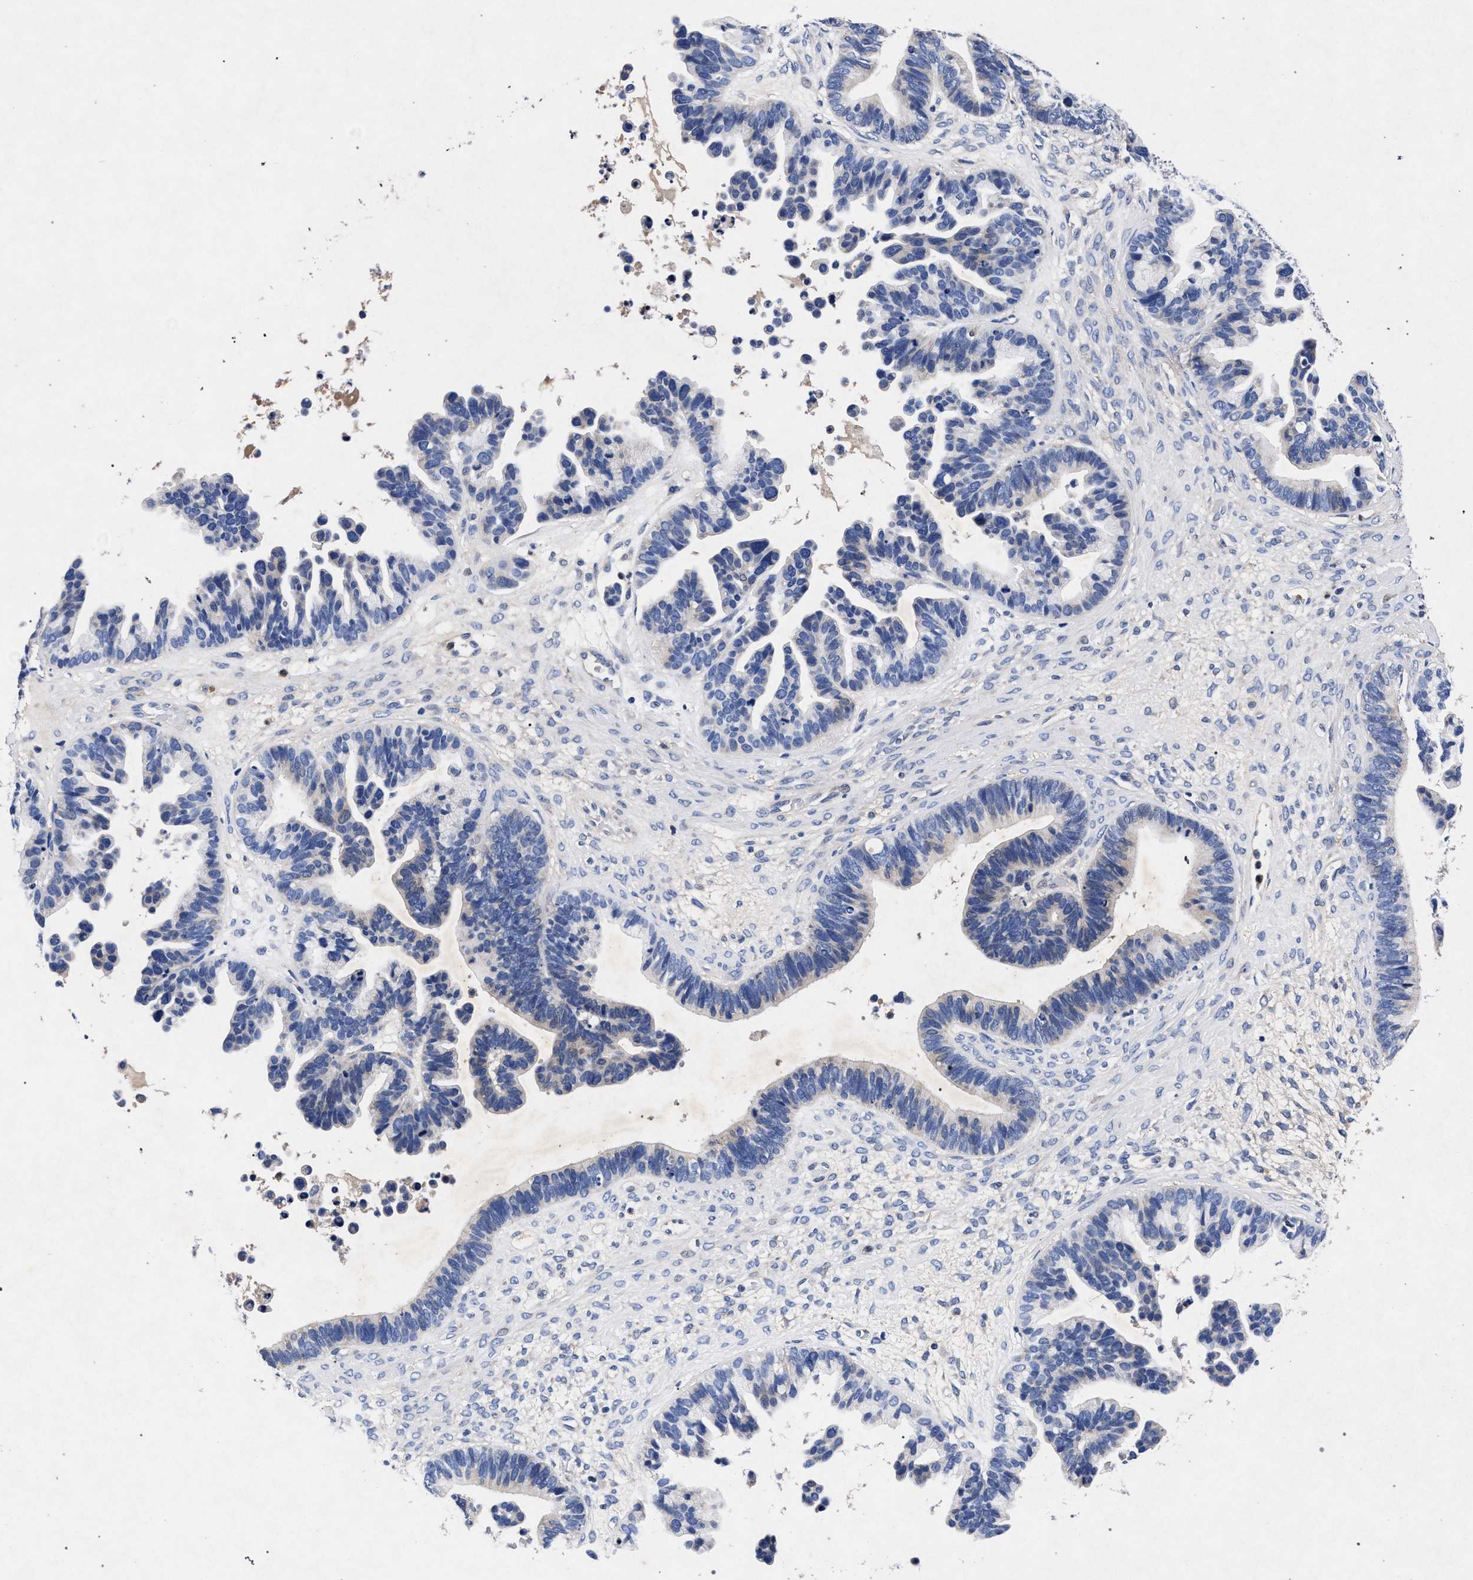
{"staining": {"intensity": "negative", "quantity": "none", "location": "none"}, "tissue": "ovarian cancer", "cell_type": "Tumor cells", "image_type": "cancer", "snomed": [{"axis": "morphology", "description": "Cystadenocarcinoma, serous, NOS"}, {"axis": "topography", "description": "Ovary"}], "caption": "IHC histopathology image of neoplastic tissue: ovarian cancer (serous cystadenocarcinoma) stained with DAB (3,3'-diaminobenzidine) displays no significant protein expression in tumor cells. The staining is performed using DAB (3,3'-diaminobenzidine) brown chromogen with nuclei counter-stained in using hematoxylin.", "gene": "HSD17B14", "patient": {"sex": "female", "age": 56}}